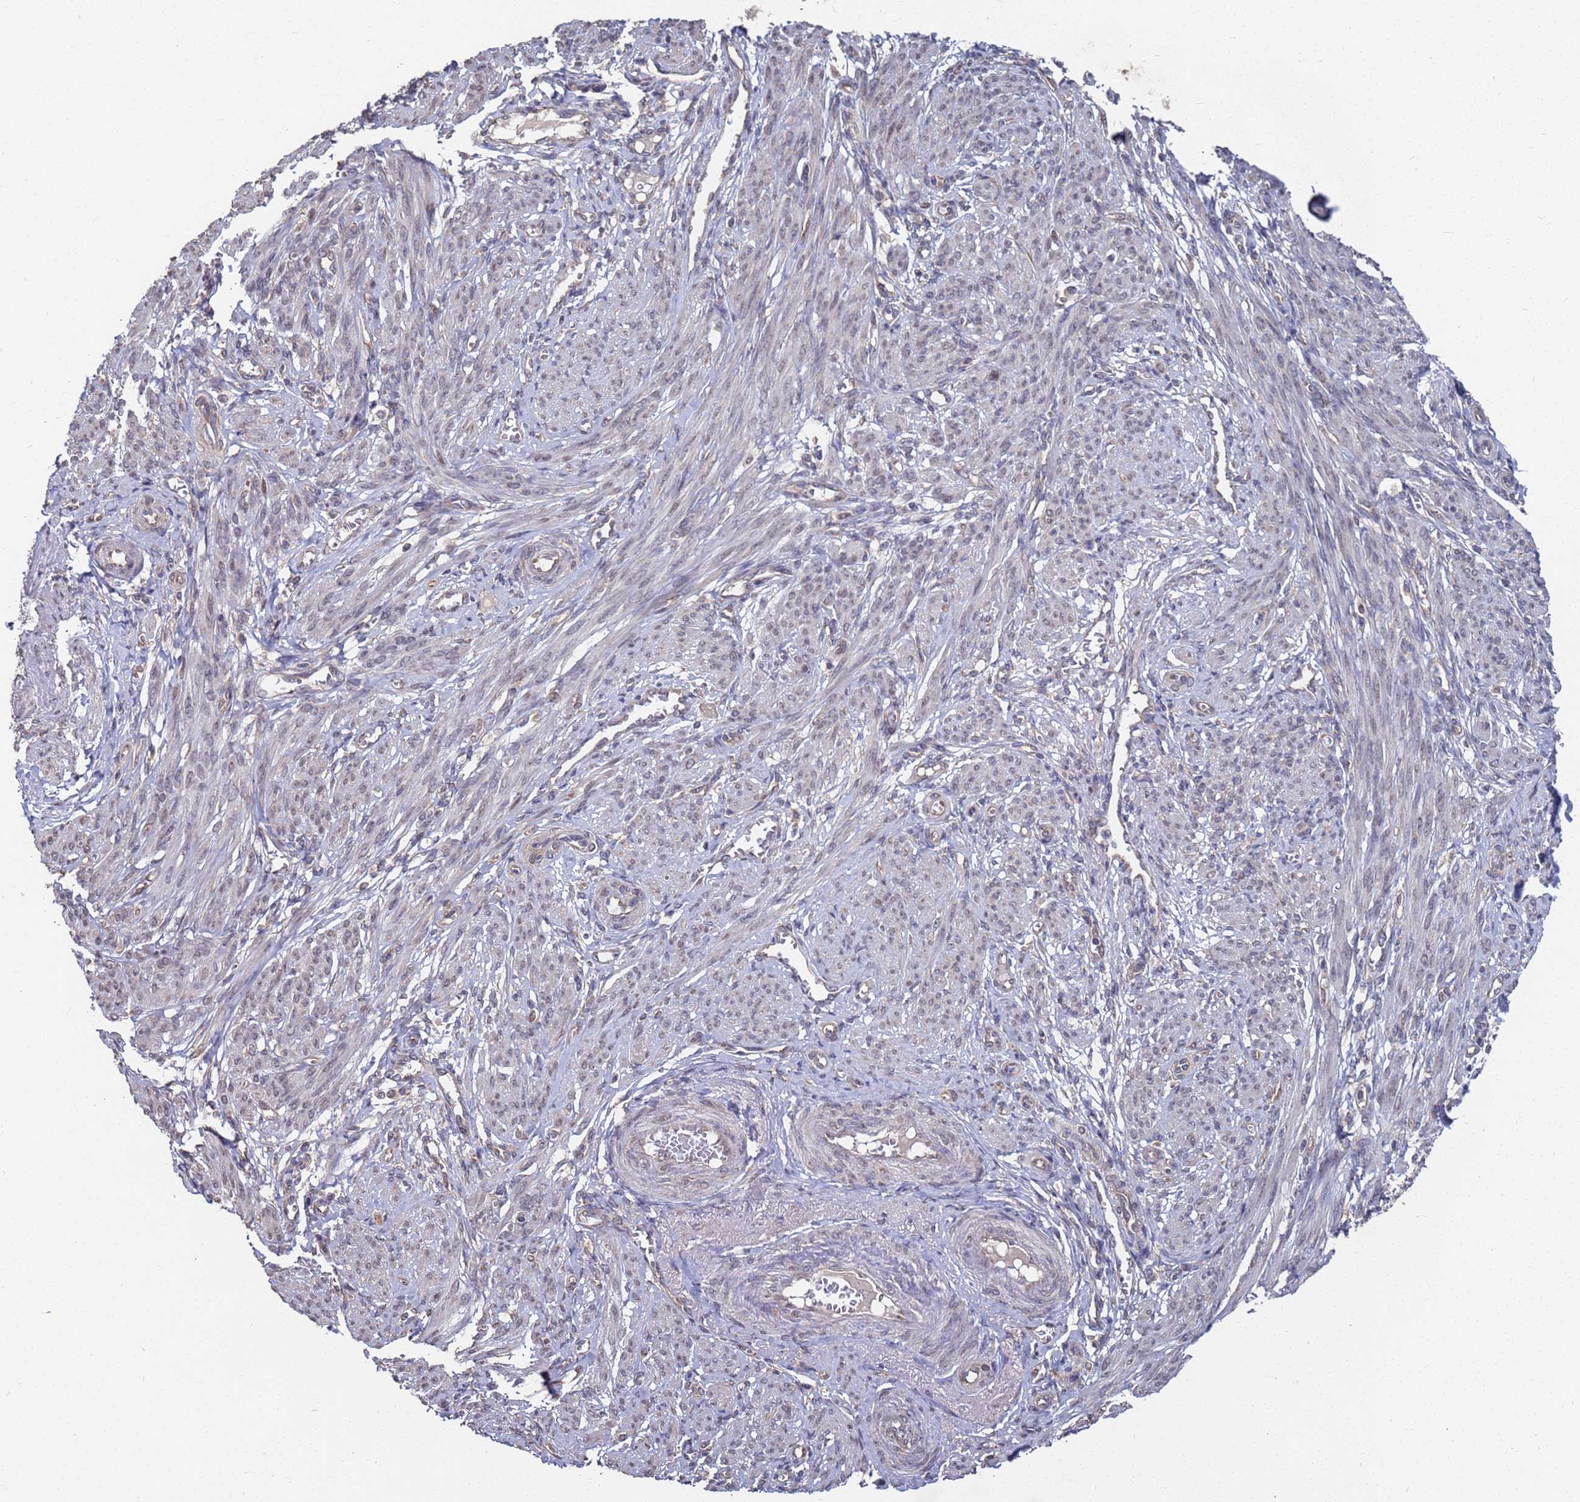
{"staining": {"intensity": "weak", "quantity": "<25%", "location": "cytoplasmic/membranous"}, "tissue": "smooth muscle", "cell_type": "Smooth muscle cells", "image_type": "normal", "snomed": [{"axis": "morphology", "description": "Normal tissue, NOS"}, {"axis": "topography", "description": "Smooth muscle"}], "caption": "DAB (3,3'-diaminobenzidine) immunohistochemical staining of benign human smooth muscle exhibits no significant expression in smooth muscle cells. (DAB (3,3'-diaminobenzidine) IHC, high magnification).", "gene": "CFAP119", "patient": {"sex": "female", "age": 39}}